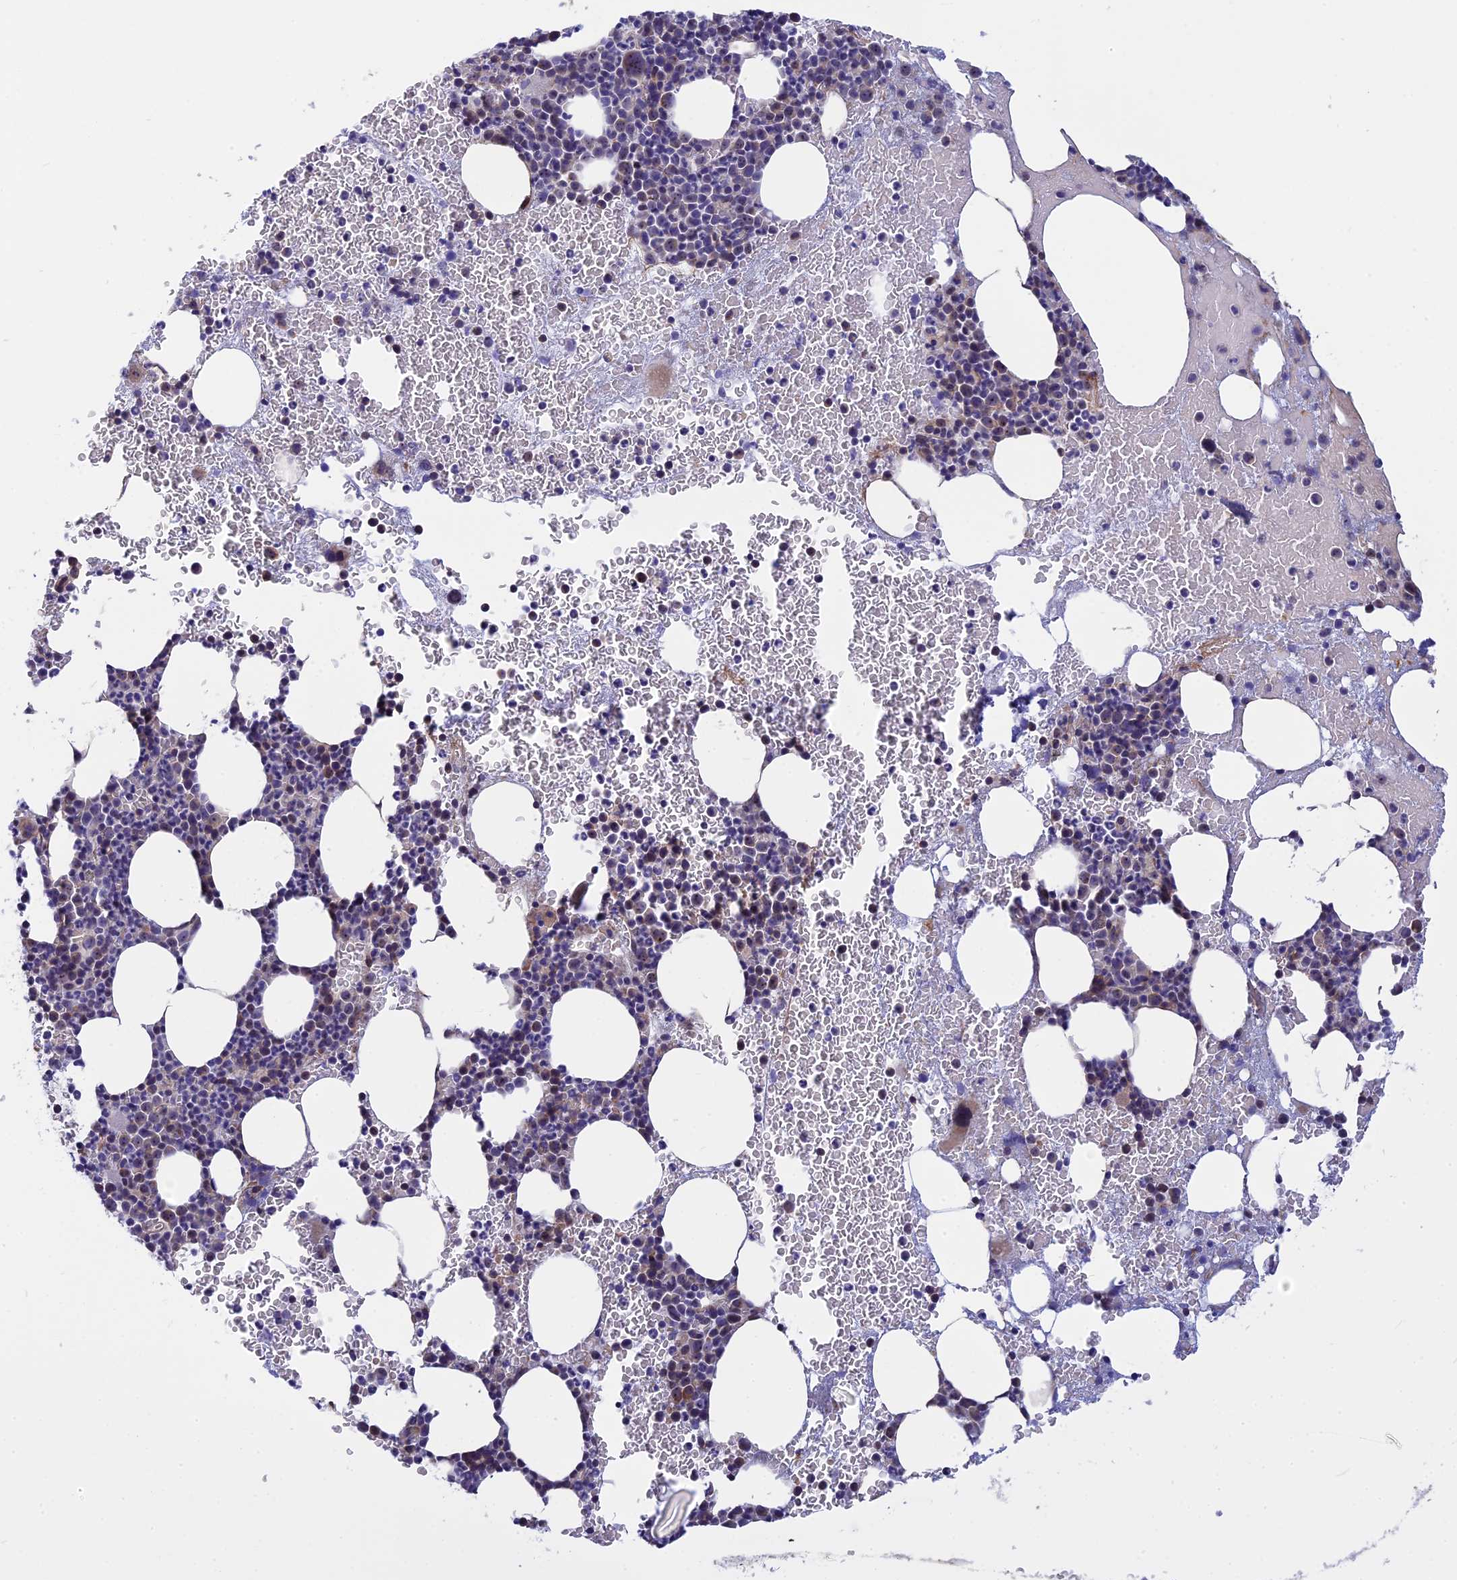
{"staining": {"intensity": "weak", "quantity": "<25%", "location": "cytoplasmic/membranous,nuclear"}, "tissue": "bone marrow", "cell_type": "Hematopoietic cells", "image_type": "normal", "snomed": [{"axis": "morphology", "description": "Normal tissue, NOS"}, {"axis": "topography", "description": "Bone marrow"}], "caption": "Photomicrograph shows no significant protein positivity in hematopoietic cells of unremarkable bone marrow. The staining was performed using DAB to visualize the protein expression in brown, while the nuclei were stained in blue with hematoxylin (Magnification: 20x).", "gene": "DBNDD1", "patient": {"sex": "female", "age": 83}}